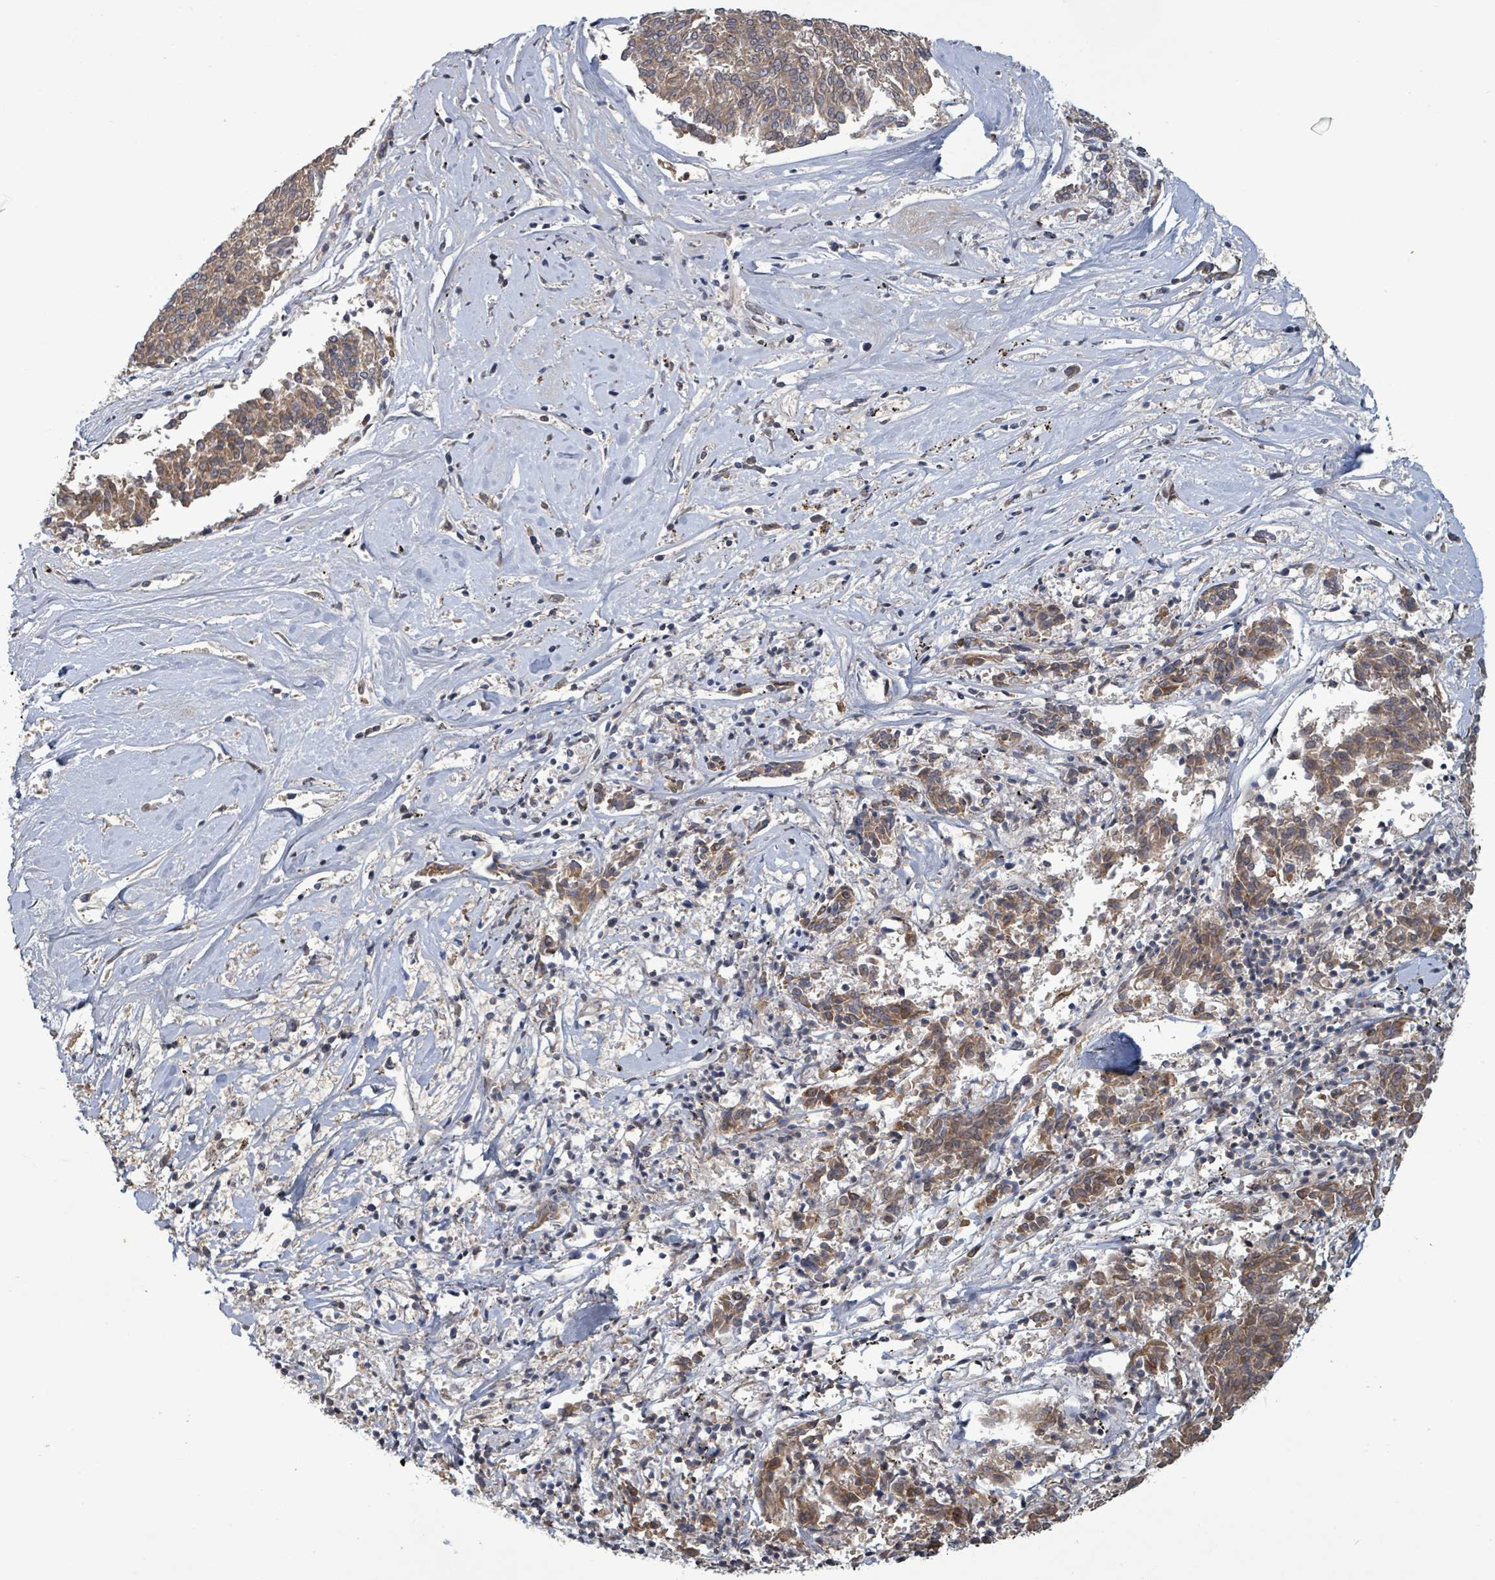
{"staining": {"intensity": "weak", "quantity": "25%-75%", "location": "cytoplasmic/membranous"}, "tissue": "melanoma", "cell_type": "Tumor cells", "image_type": "cancer", "snomed": [{"axis": "morphology", "description": "Malignant melanoma, NOS"}, {"axis": "topography", "description": "Skin"}], "caption": "Weak cytoplasmic/membranous protein staining is identified in approximately 25%-75% of tumor cells in malignant melanoma.", "gene": "GRM8", "patient": {"sex": "female", "age": 72}}